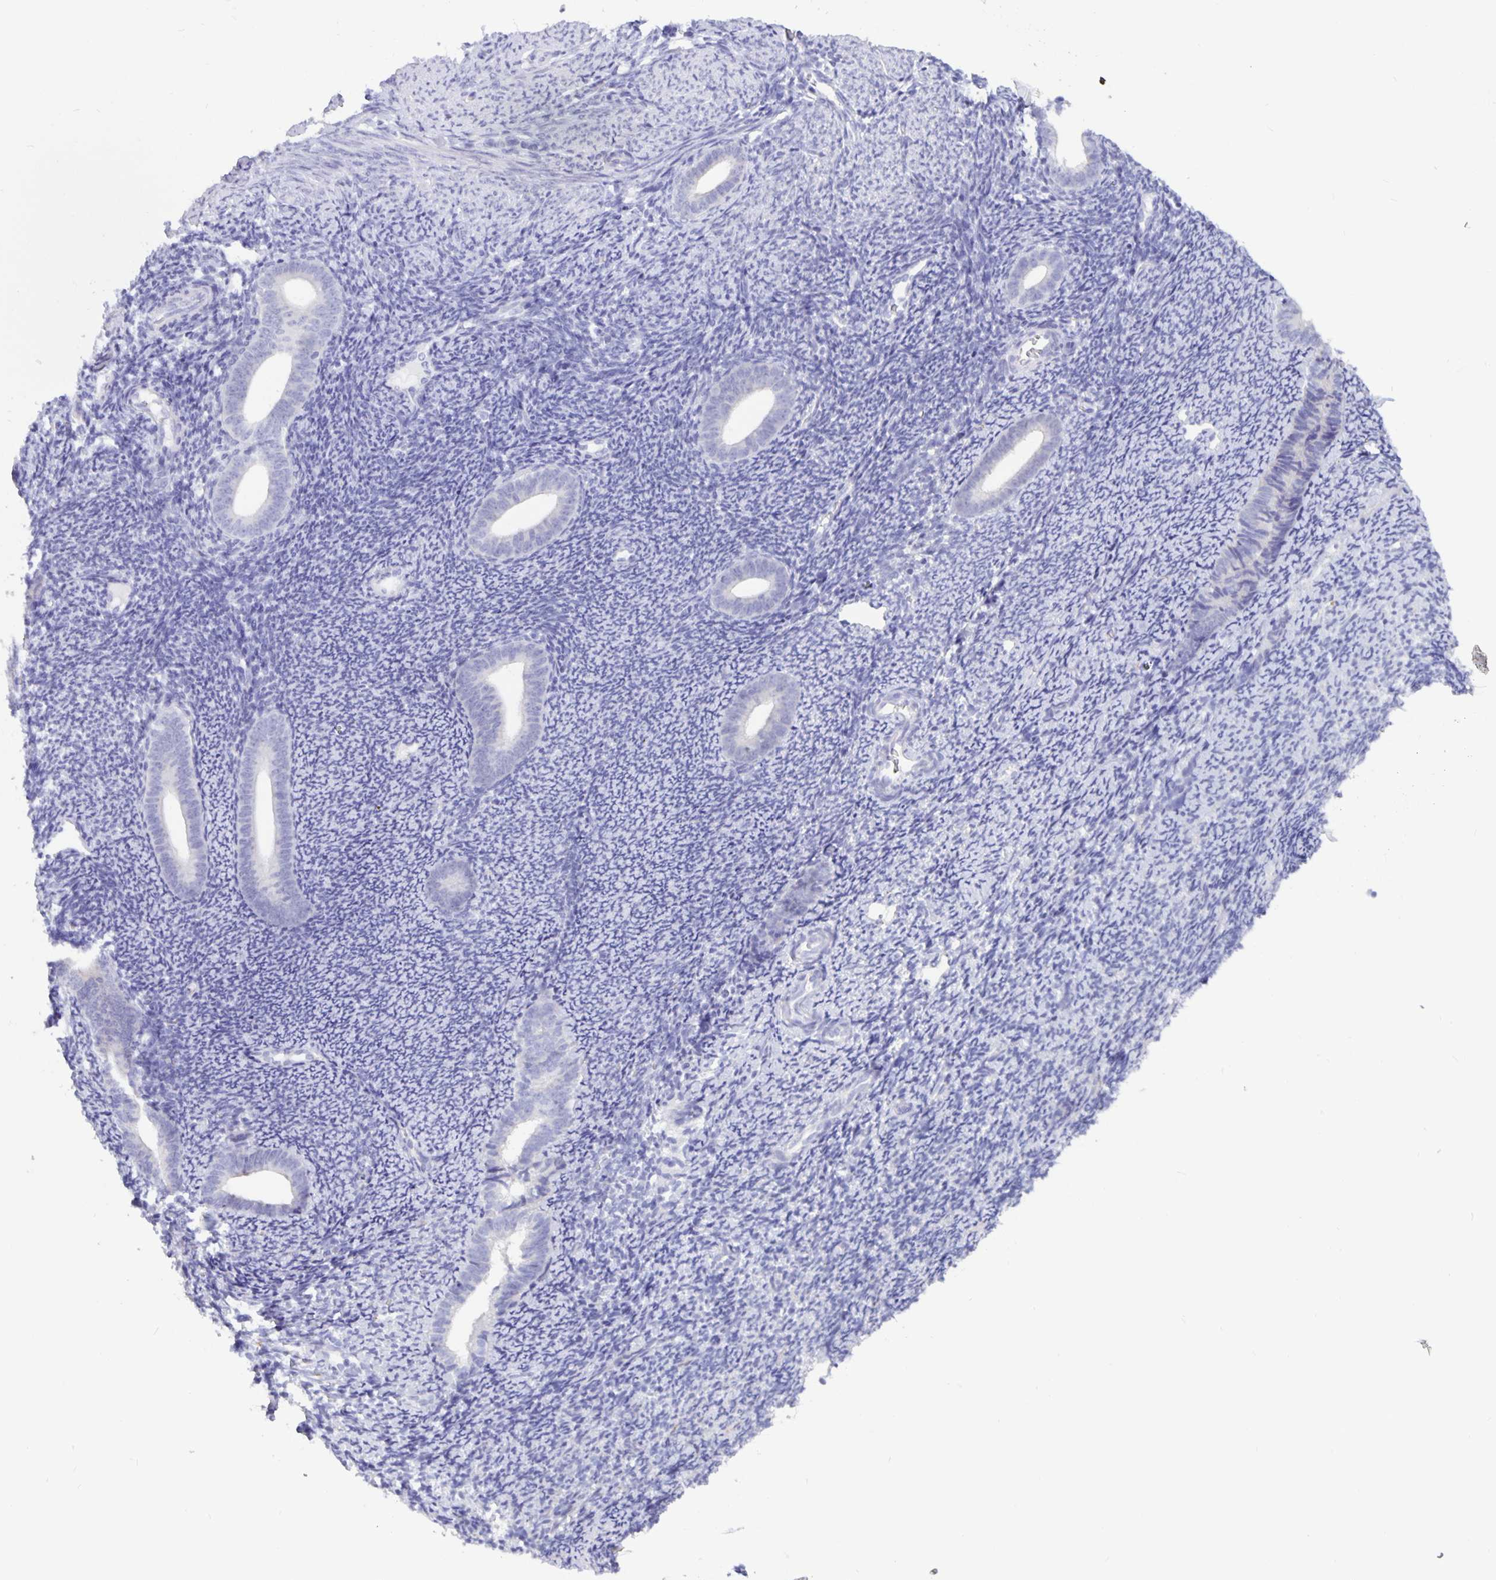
{"staining": {"intensity": "negative", "quantity": "none", "location": "none"}, "tissue": "endometrium", "cell_type": "Cells in endometrial stroma", "image_type": "normal", "snomed": [{"axis": "morphology", "description": "Normal tissue, NOS"}, {"axis": "topography", "description": "Endometrium"}], "caption": "Micrograph shows no significant protein positivity in cells in endometrial stroma of benign endometrium.", "gene": "ERMN", "patient": {"sex": "female", "age": 39}}